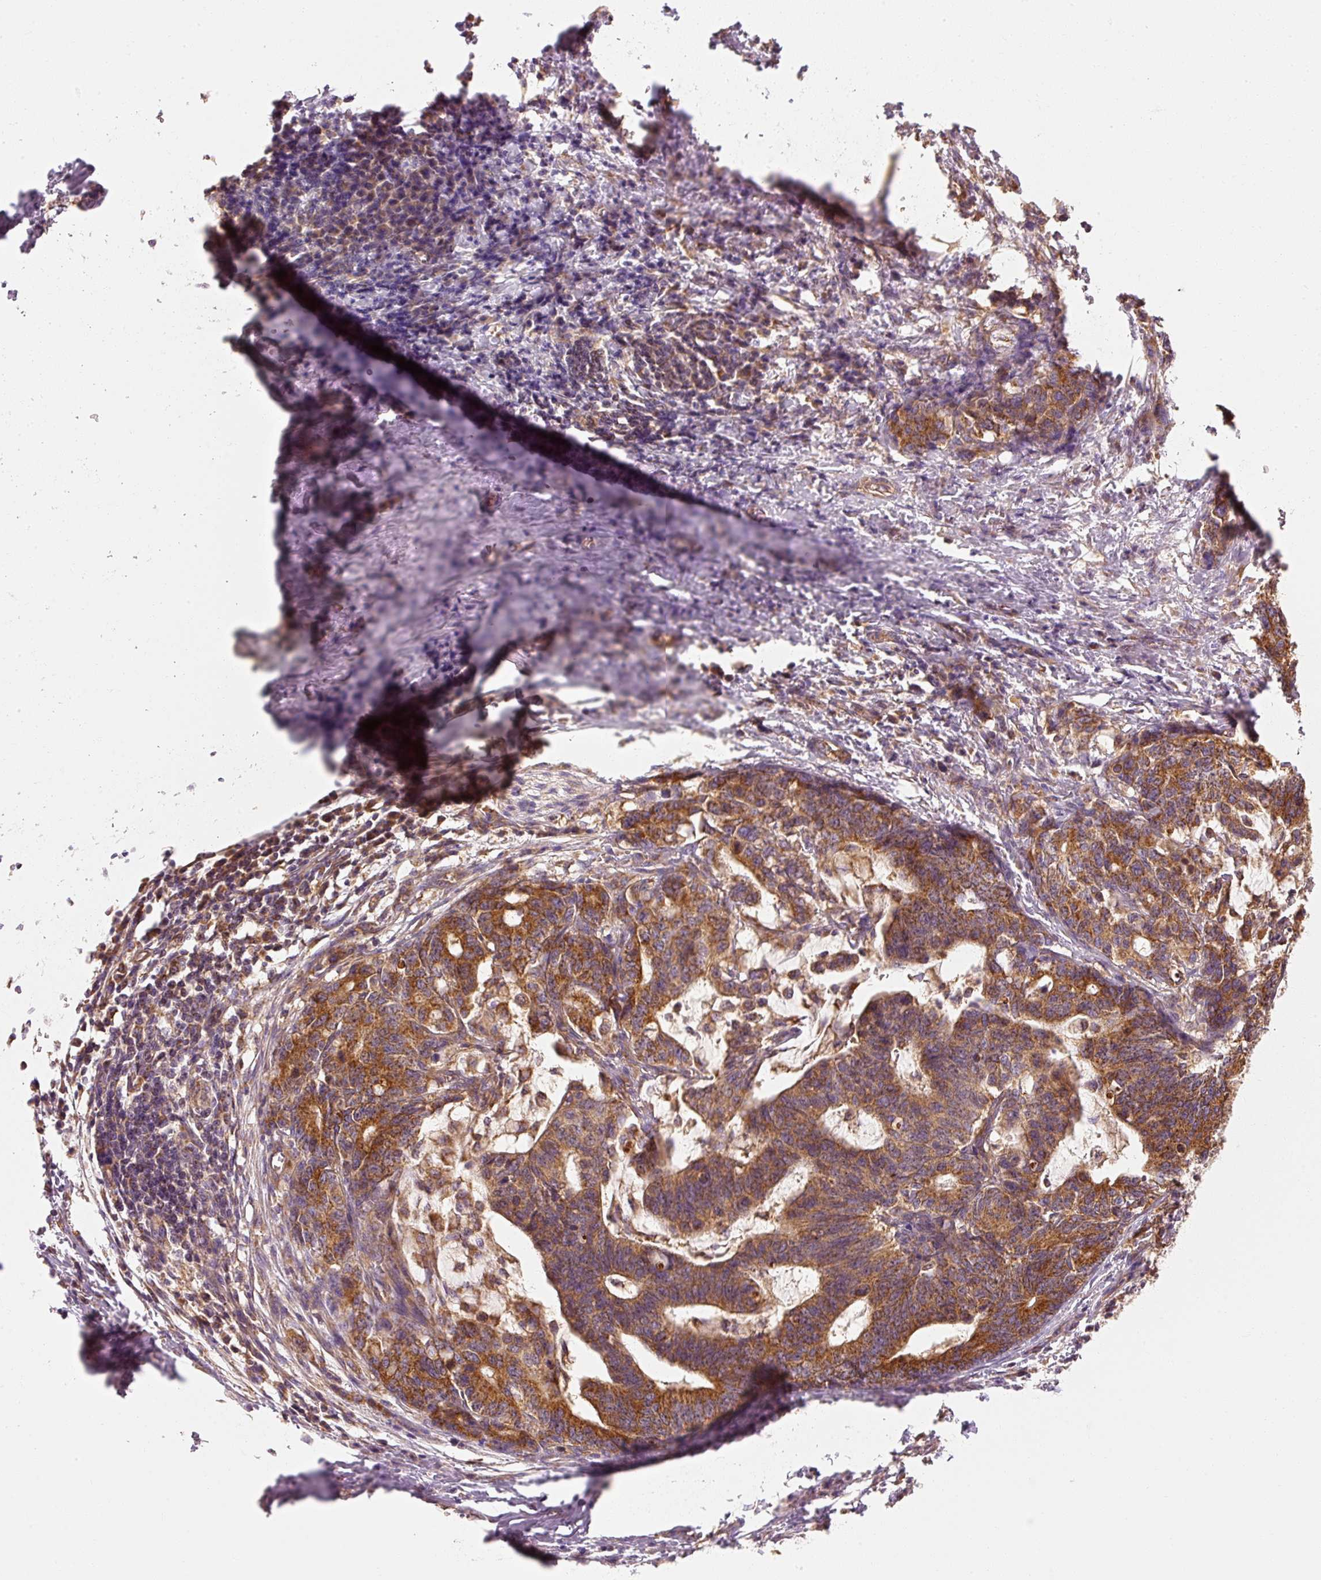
{"staining": {"intensity": "strong", "quantity": ">75%", "location": "cytoplasmic/membranous"}, "tissue": "stomach cancer", "cell_type": "Tumor cells", "image_type": "cancer", "snomed": [{"axis": "morphology", "description": "Normal tissue, NOS"}, {"axis": "morphology", "description": "Adenocarcinoma, NOS"}, {"axis": "topography", "description": "Stomach"}], "caption": "Adenocarcinoma (stomach) tissue reveals strong cytoplasmic/membranous staining in approximately >75% of tumor cells, visualized by immunohistochemistry.", "gene": "TOMM40", "patient": {"sex": "female", "age": 64}}